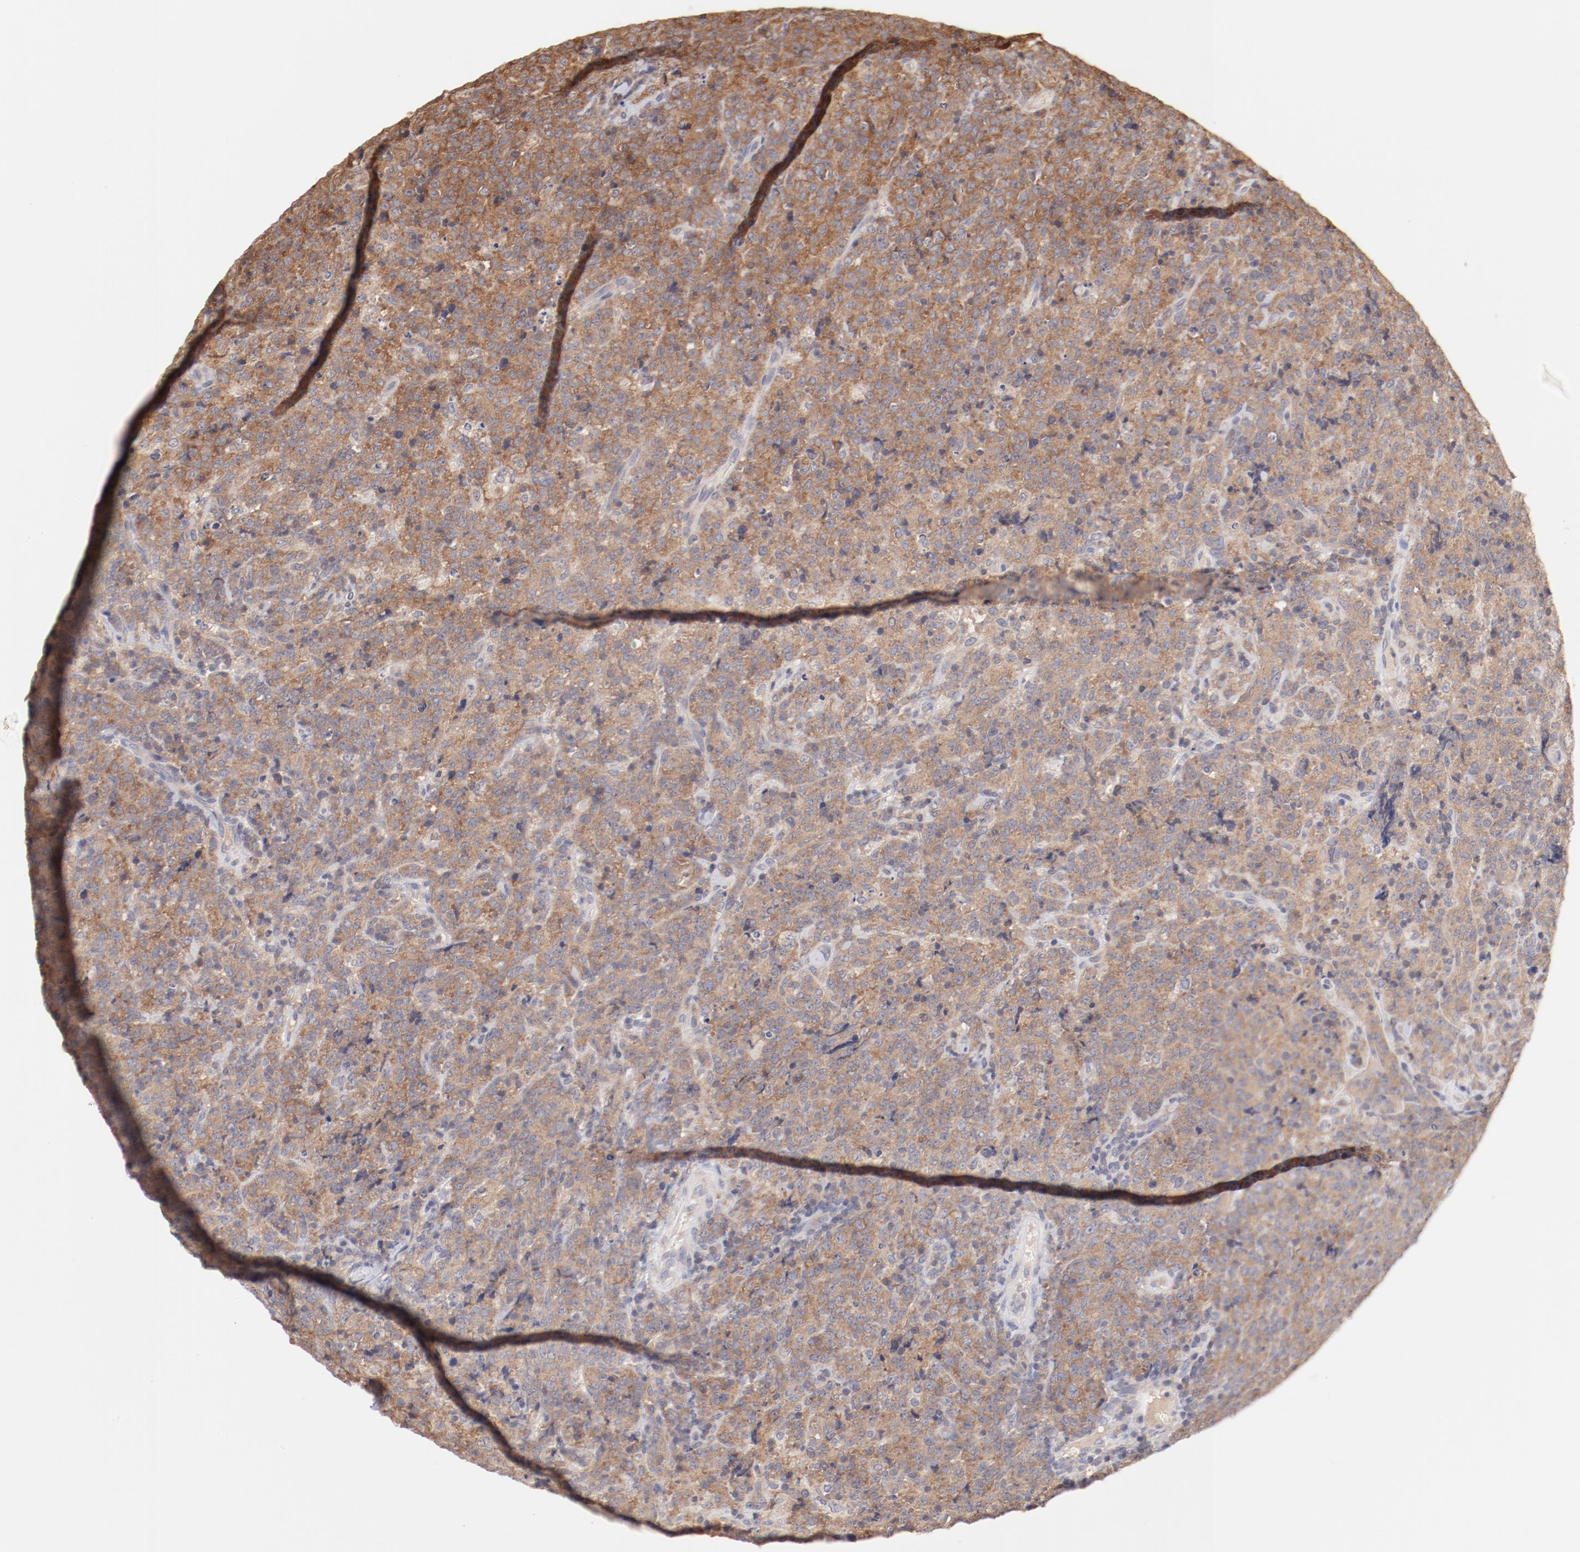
{"staining": {"intensity": "moderate", "quantity": ">75%", "location": "cytoplasmic/membranous"}, "tissue": "lymphoma", "cell_type": "Tumor cells", "image_type": "cancer", "snomed": [{"axis": "morphology", "description": "Malignant lymphoma, non-Hodgkin's type, High grade"}, {"axis": "topography", "description": "Tonsil"}], "caption": "An immunohistochemistry image of tumor tissue is shown. Protein staining in brown labels moderate cytoplasmic/membranous positivity in high-grade malignant lymphoma, non-Hodgkin's type within tumor cells. (DAB (3,3'-diaminobenzidine) = brown stain, brightfield microscopy at high magnification).", "gene": "SETD3", "patient": {"sex": "female", "age": 36}}